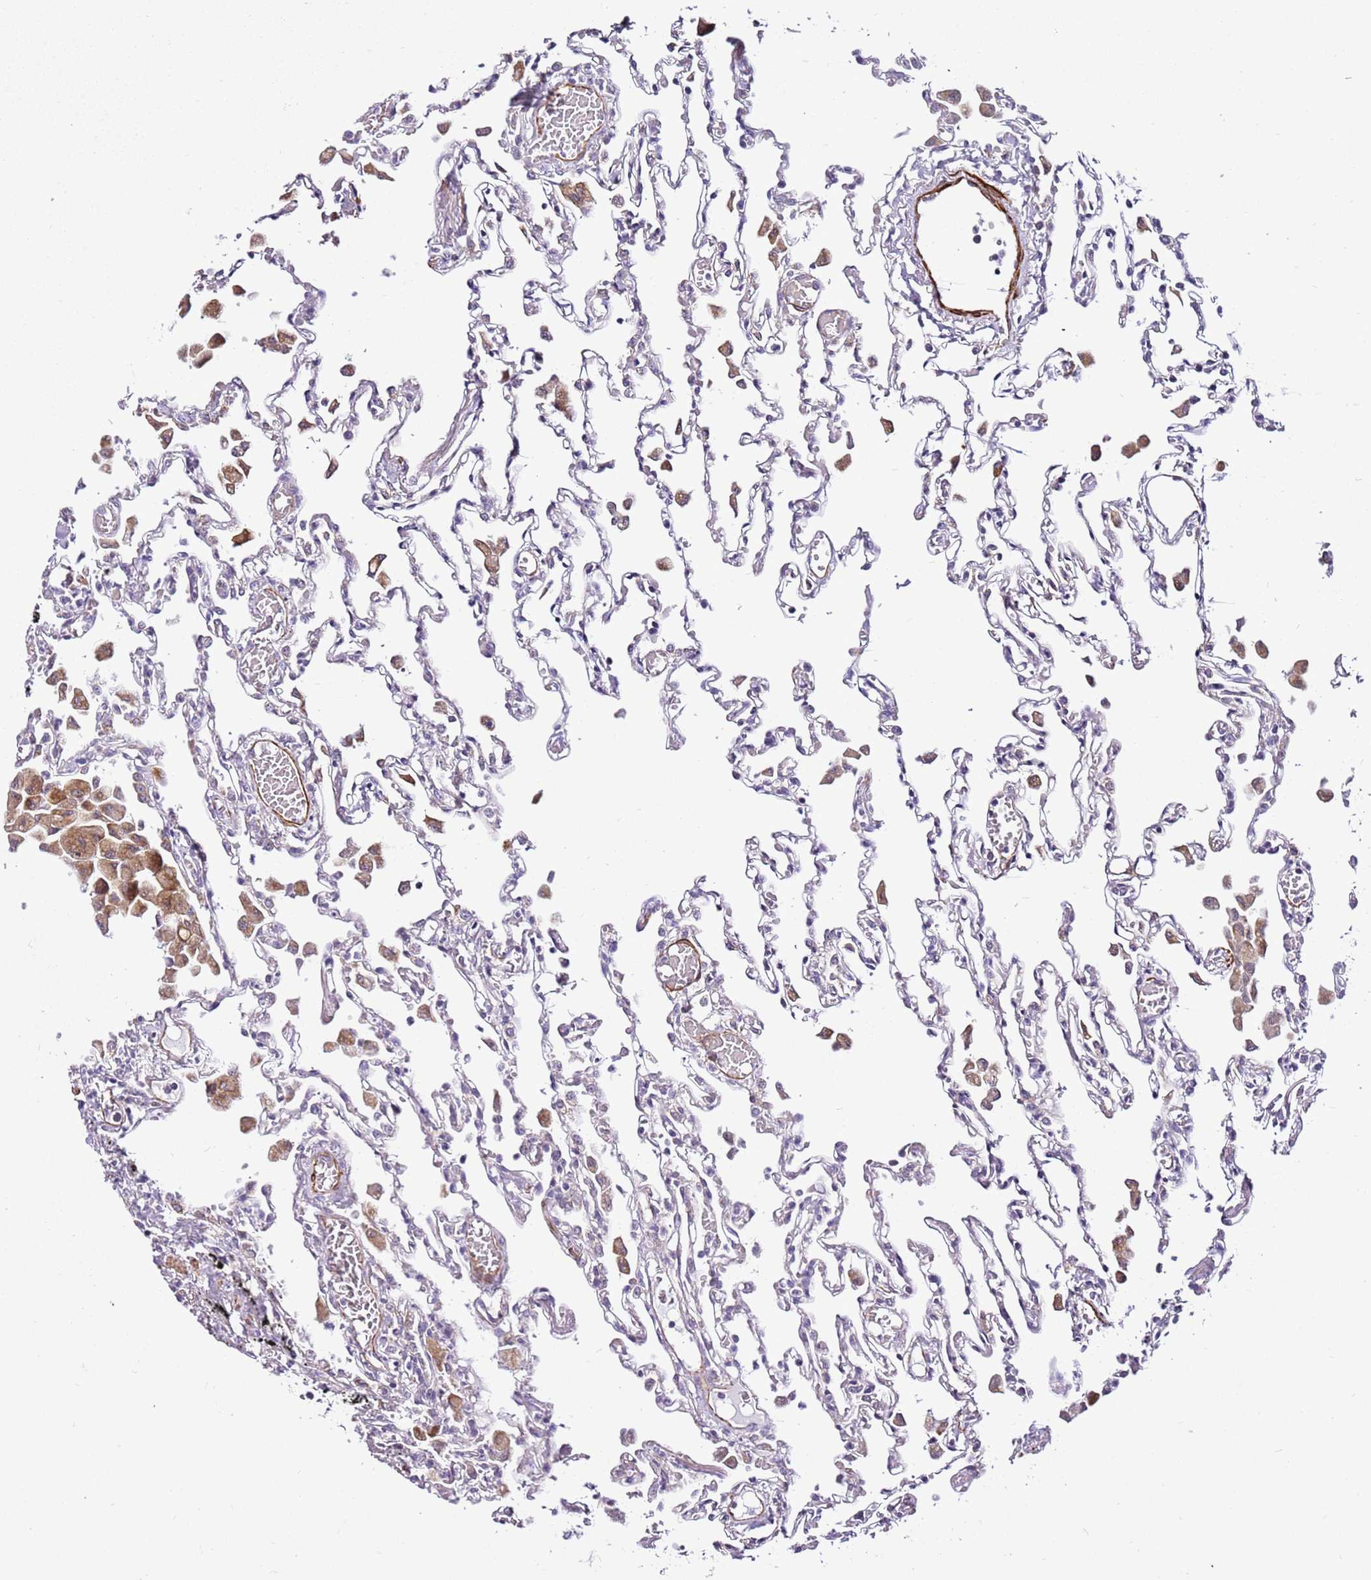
{"staining": {"intensity": "negative", "quantity": "none", "location": "none"}, "tissue": "lung", "cell_type": "Alveolar cells", "image_type": "normal", "snomed": [{"axis": "morphology", "description": "Normal tissue, NOS"}, {"axis": "topography", "description": "Bronchus"}, {"axis": "topography", "description": "Lung"}], "caption": "The histopathology image displays no significant staining in alveolar cells of lung. Brightfield microscopy of IHC stained with DAB (brown) and hematoxylin (blue), captured at high magnification.", "gene": "SMIM4", "patient": {"sex": "female", "age": 49}}